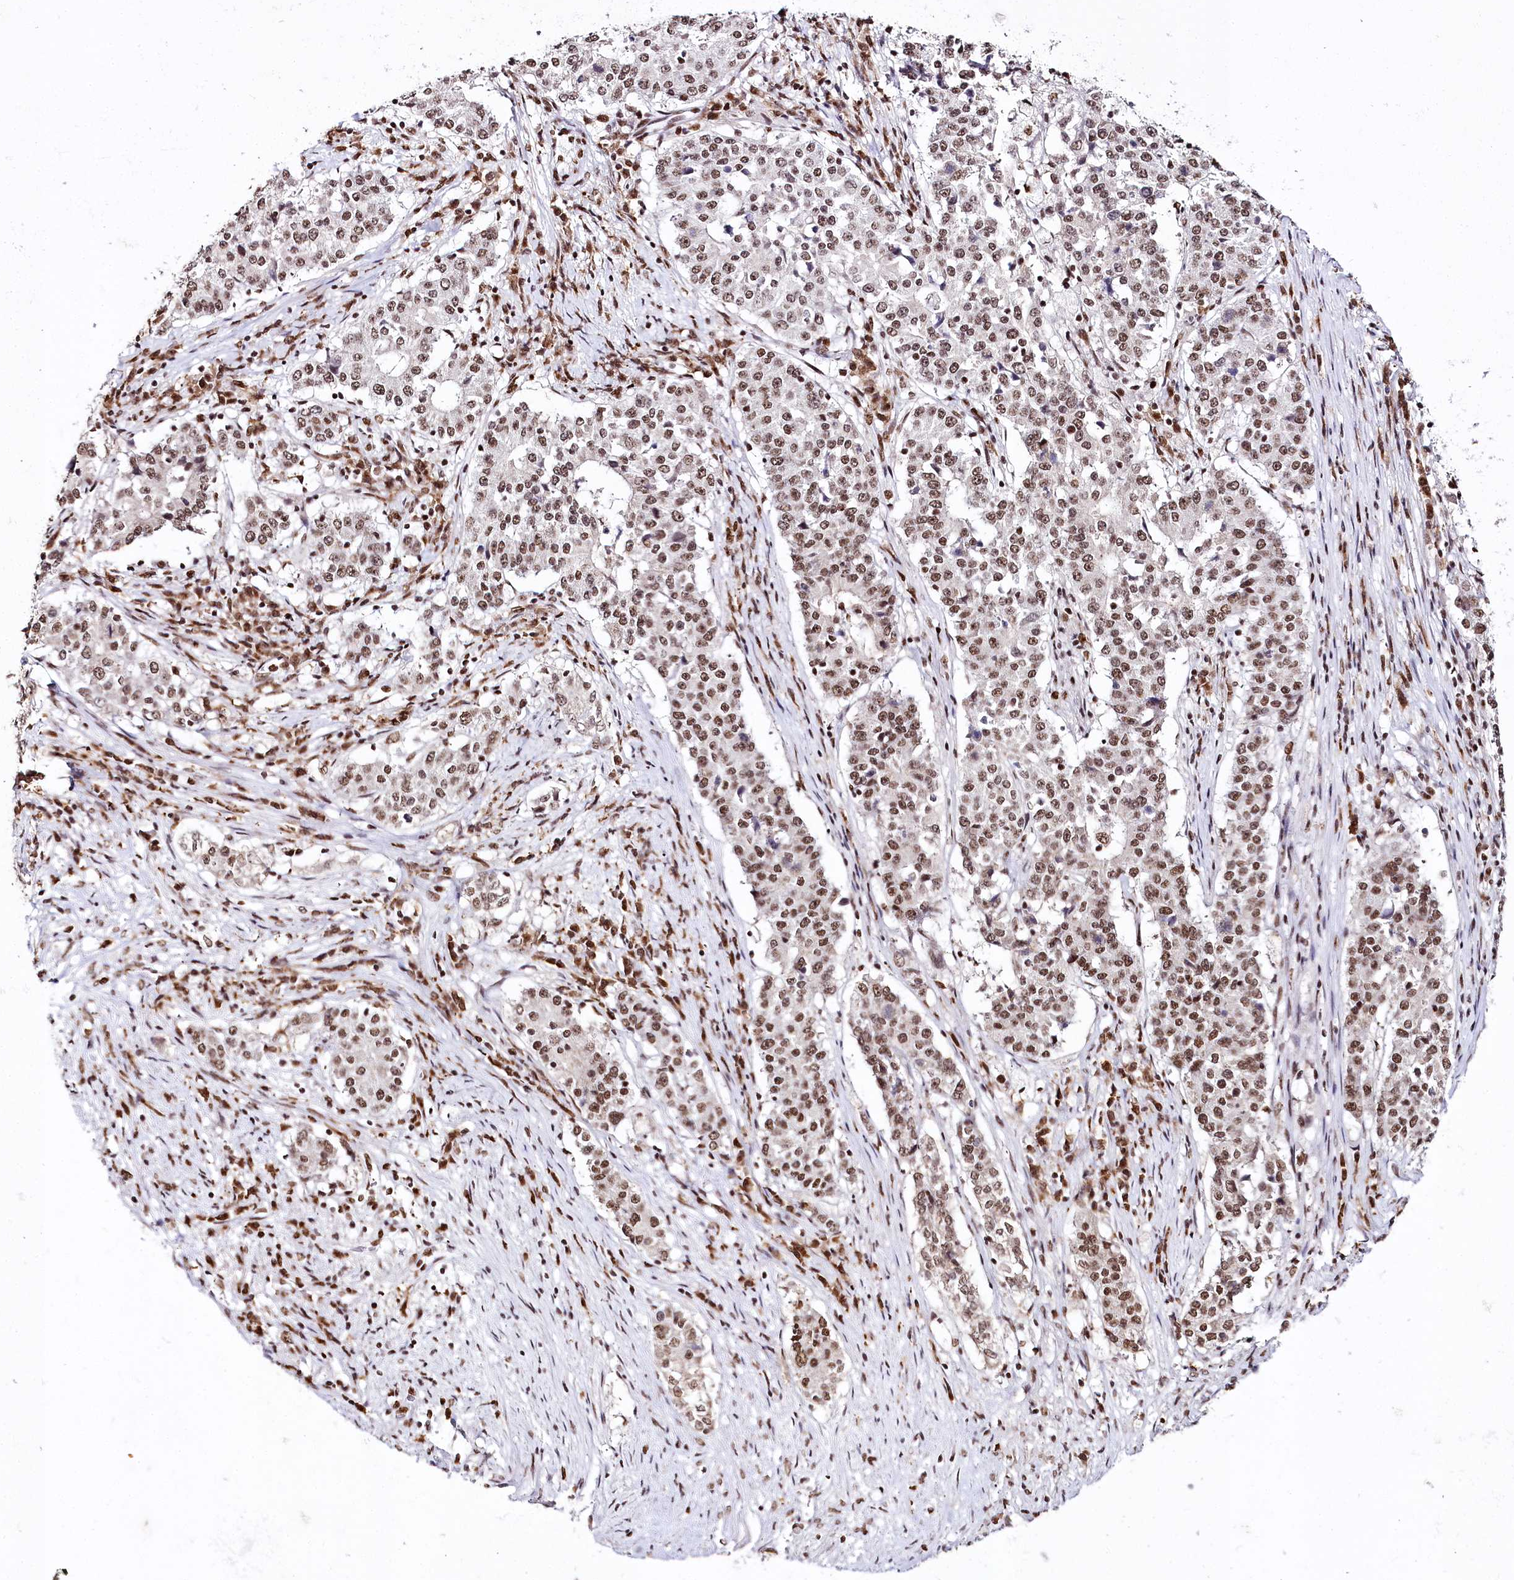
{"staining": {"intensity": "moderate", "quantity": ">75%", "location": "nuclear"}, "tissue": "stomach cancer", "cell_type": "Tumor cells", "image_type": "cancer", "snomed": [{"axis": "morphology", "description": "Adenocarcinoma, NOS"}, {"axis": "topography", "description": "Stomach"}], "caption": "Stomach adenocarcinoma tissue reveals moderate nuclear expression in about >75% of tumor cells Using DAB (brown) and hematoxylin (blue) stains, captured at high magnification using brightfield microscopy.", "gene": "SMARCE1", "patient": {"sex": "male", "age": 59}}